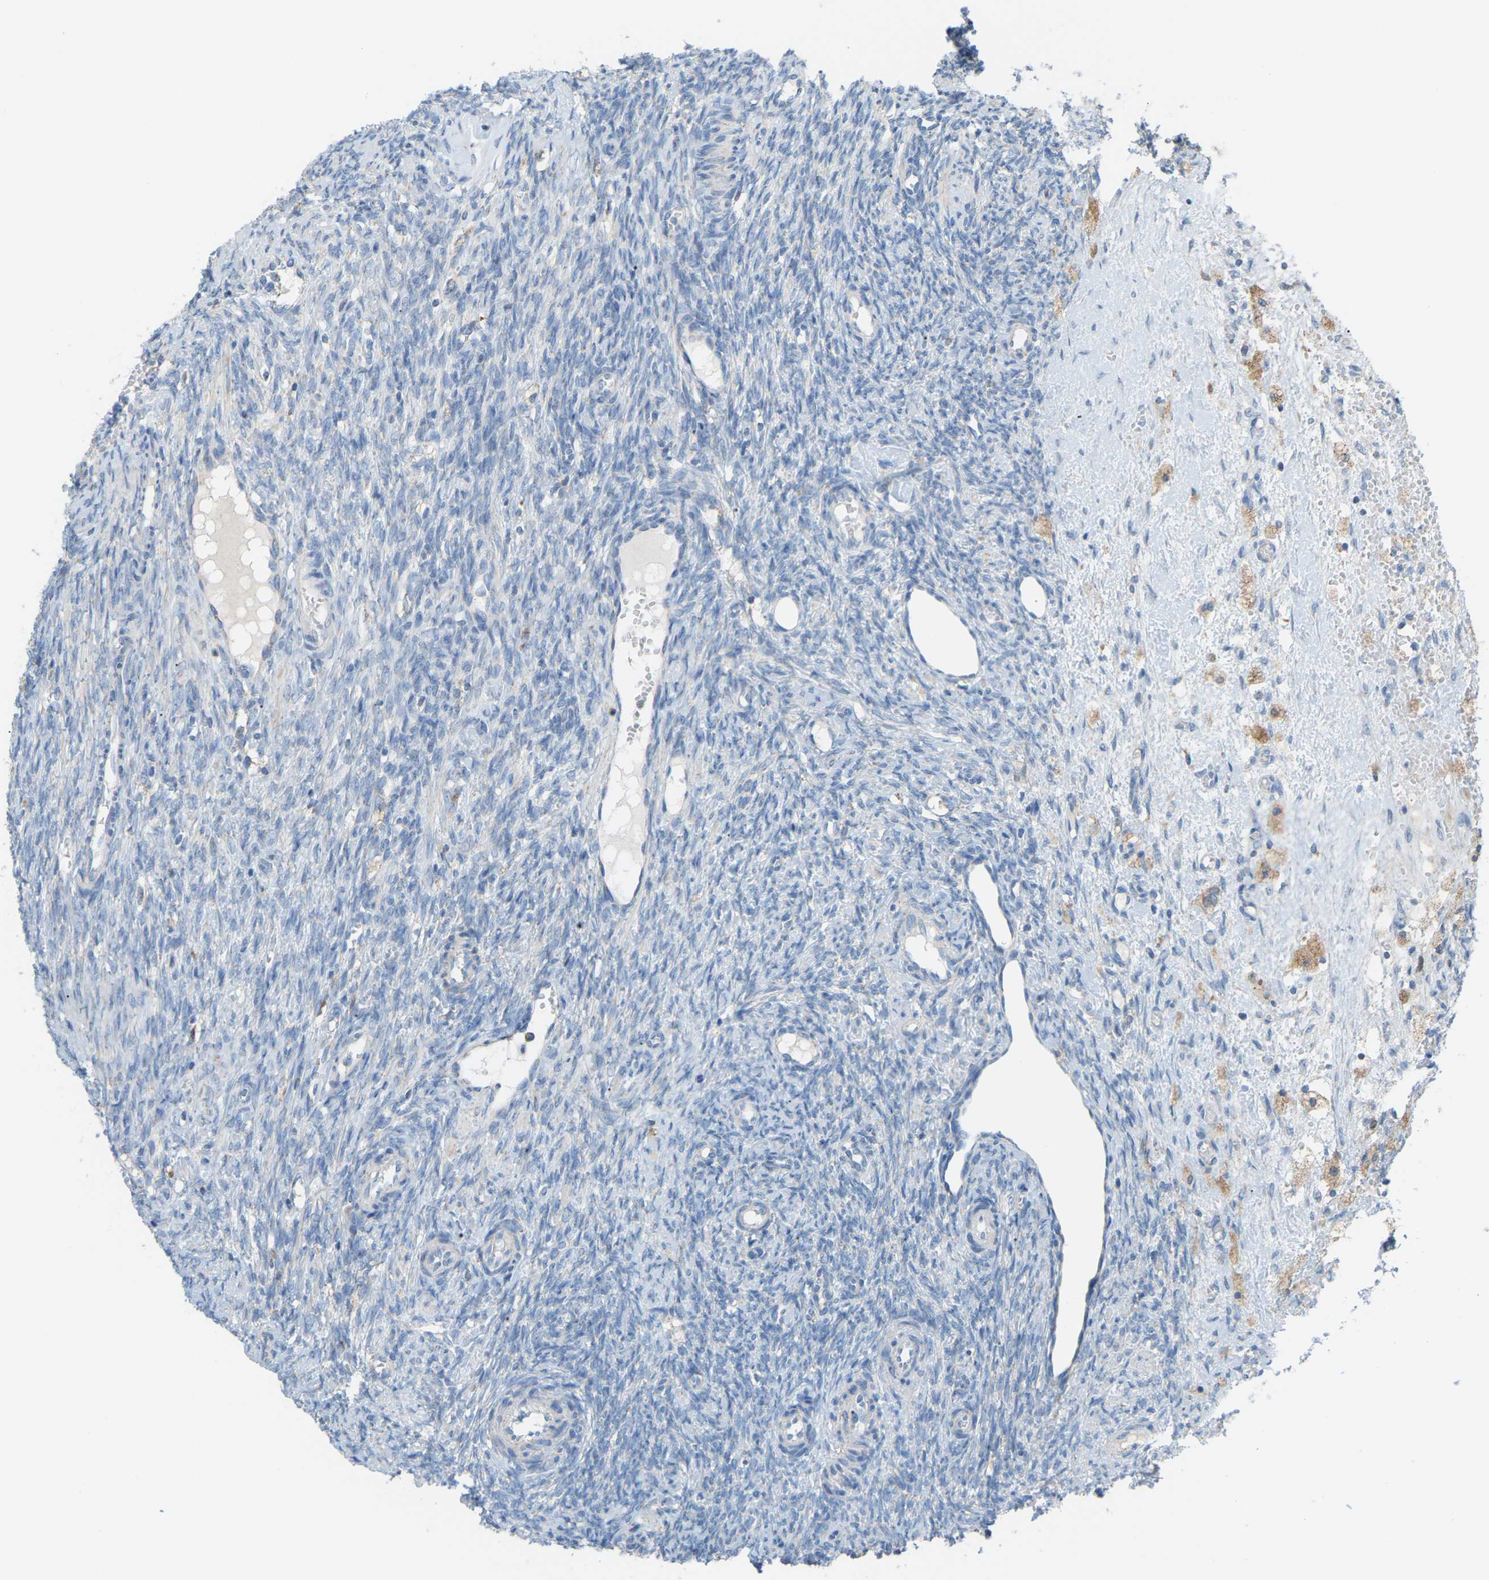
{"staining": {"intensity": "weak", "quantity": ">75%", "location": "cytoplasmic/membranous"}, "tissue": "ovary", "cell_type": "Follicle cells", "image_type": "normal", "snomed": [{"axis": "morphology", "description": "Normal tissue, NOS"}, {"axis": "topography", "description": "Ovary"}], "caption": "Immunohistochemical staining of benign ovary shows low levels of weak cytoplasmic/membranous expression in about >75% of follicle cells.", "gene": "CROT", "patient": {"sex": "female", "age": 41}}